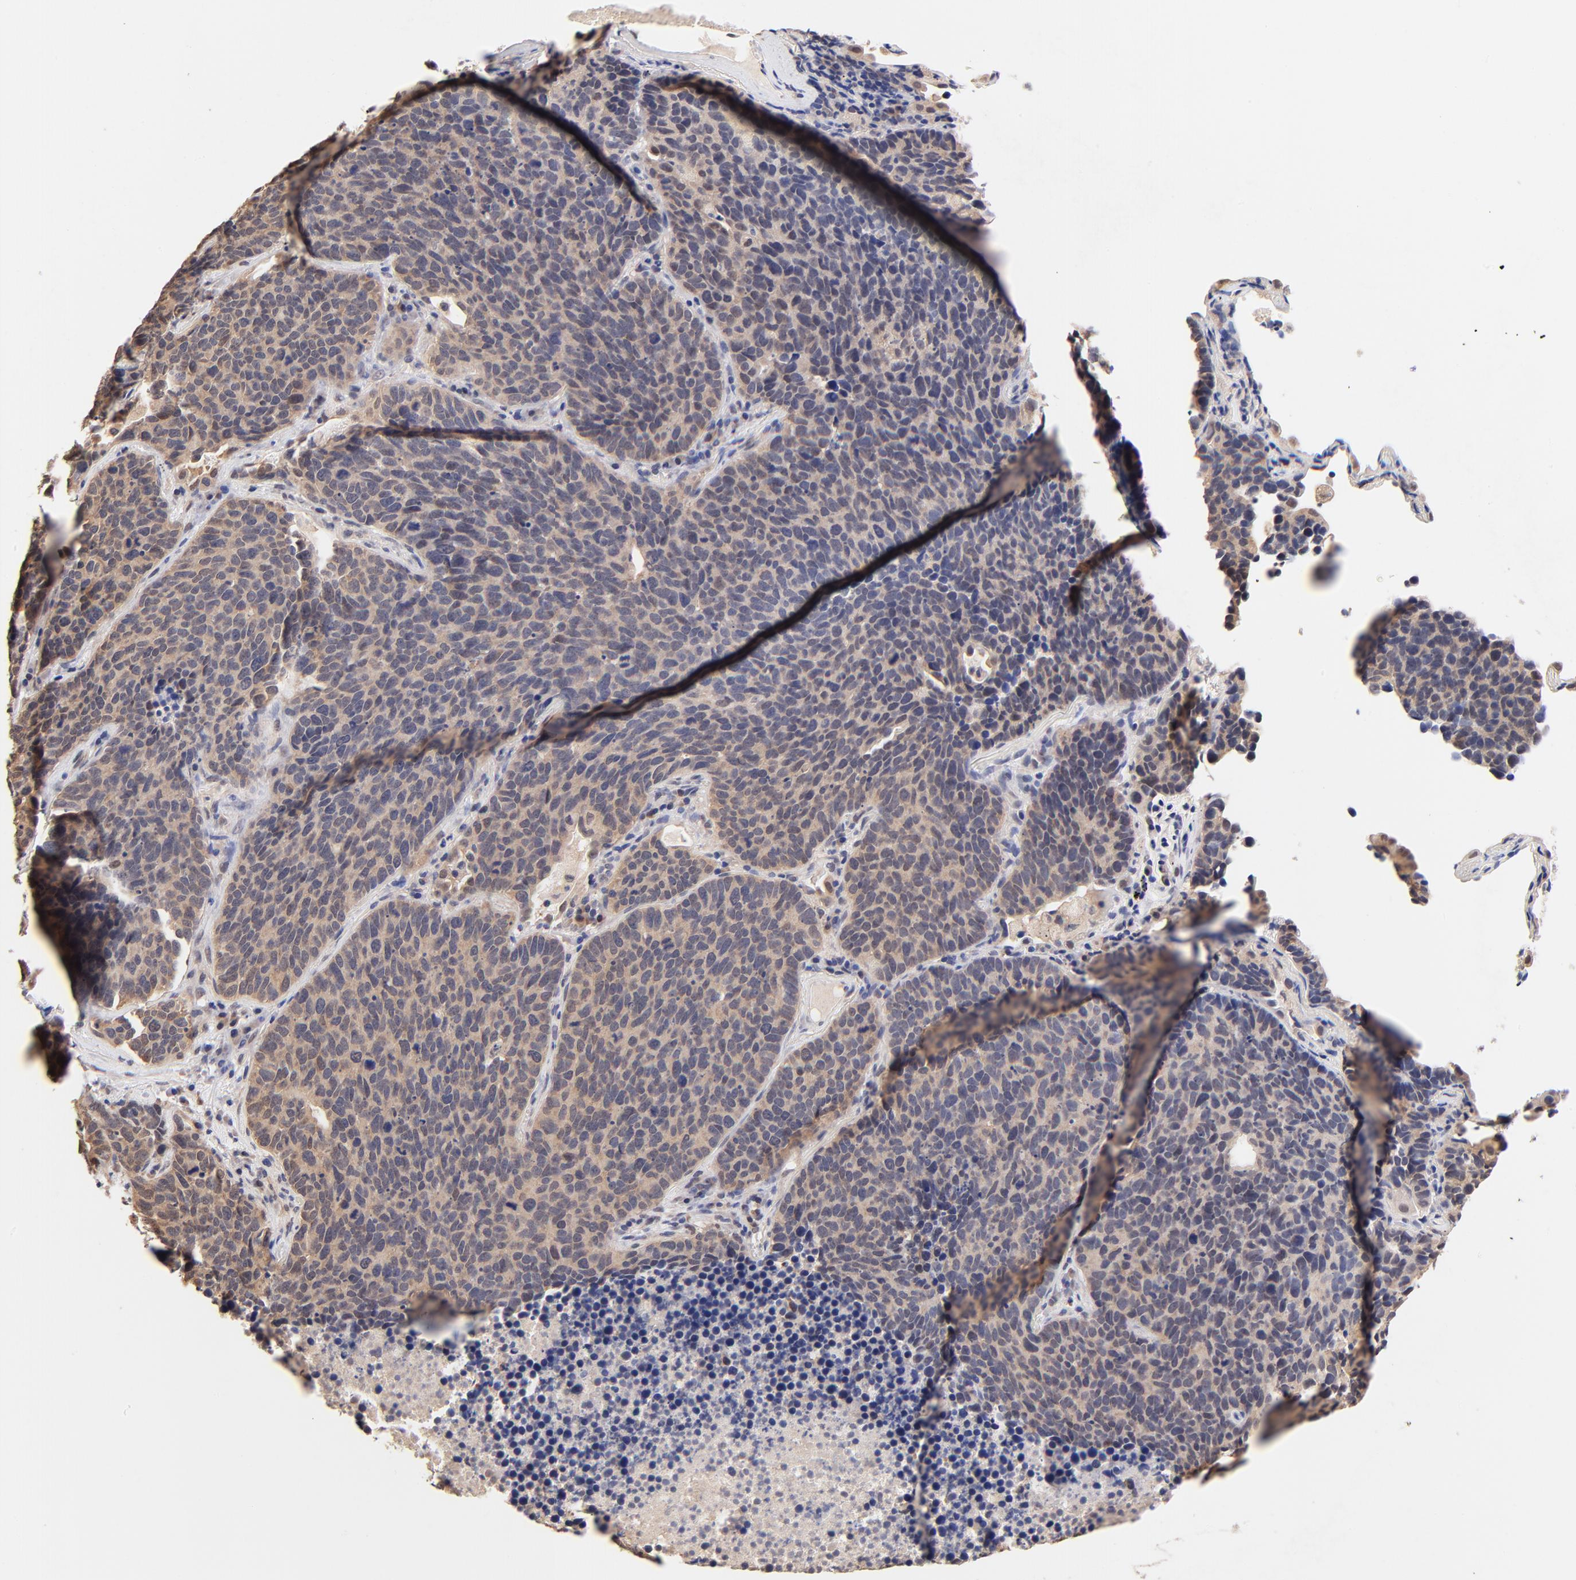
{"staining": {"intensity": "weak", "quantity": ">75%", "location": "cytoplasmic/membranous"}, "tissue": "lung cancer", "cell_type": "Tumor cells", "image_type": "cancer", "snomed": [{"axis": "morphology", "description": "Neoplasm, malignant, NOS"}, {"axis": "topography", "description": "Lung"}], "caption": "IHC photomicrograph of neoplastic tissue: human lung neoplasm (malignant) stained using IHC reveals low levels of weak protein expression localized specifically in the cytoplasmic/membranous of tumor cells, appearing as a cytoplasmic/membranous brown color.", "gene": "TXNL1", "patient": {"sex": "female", "age": 75}}